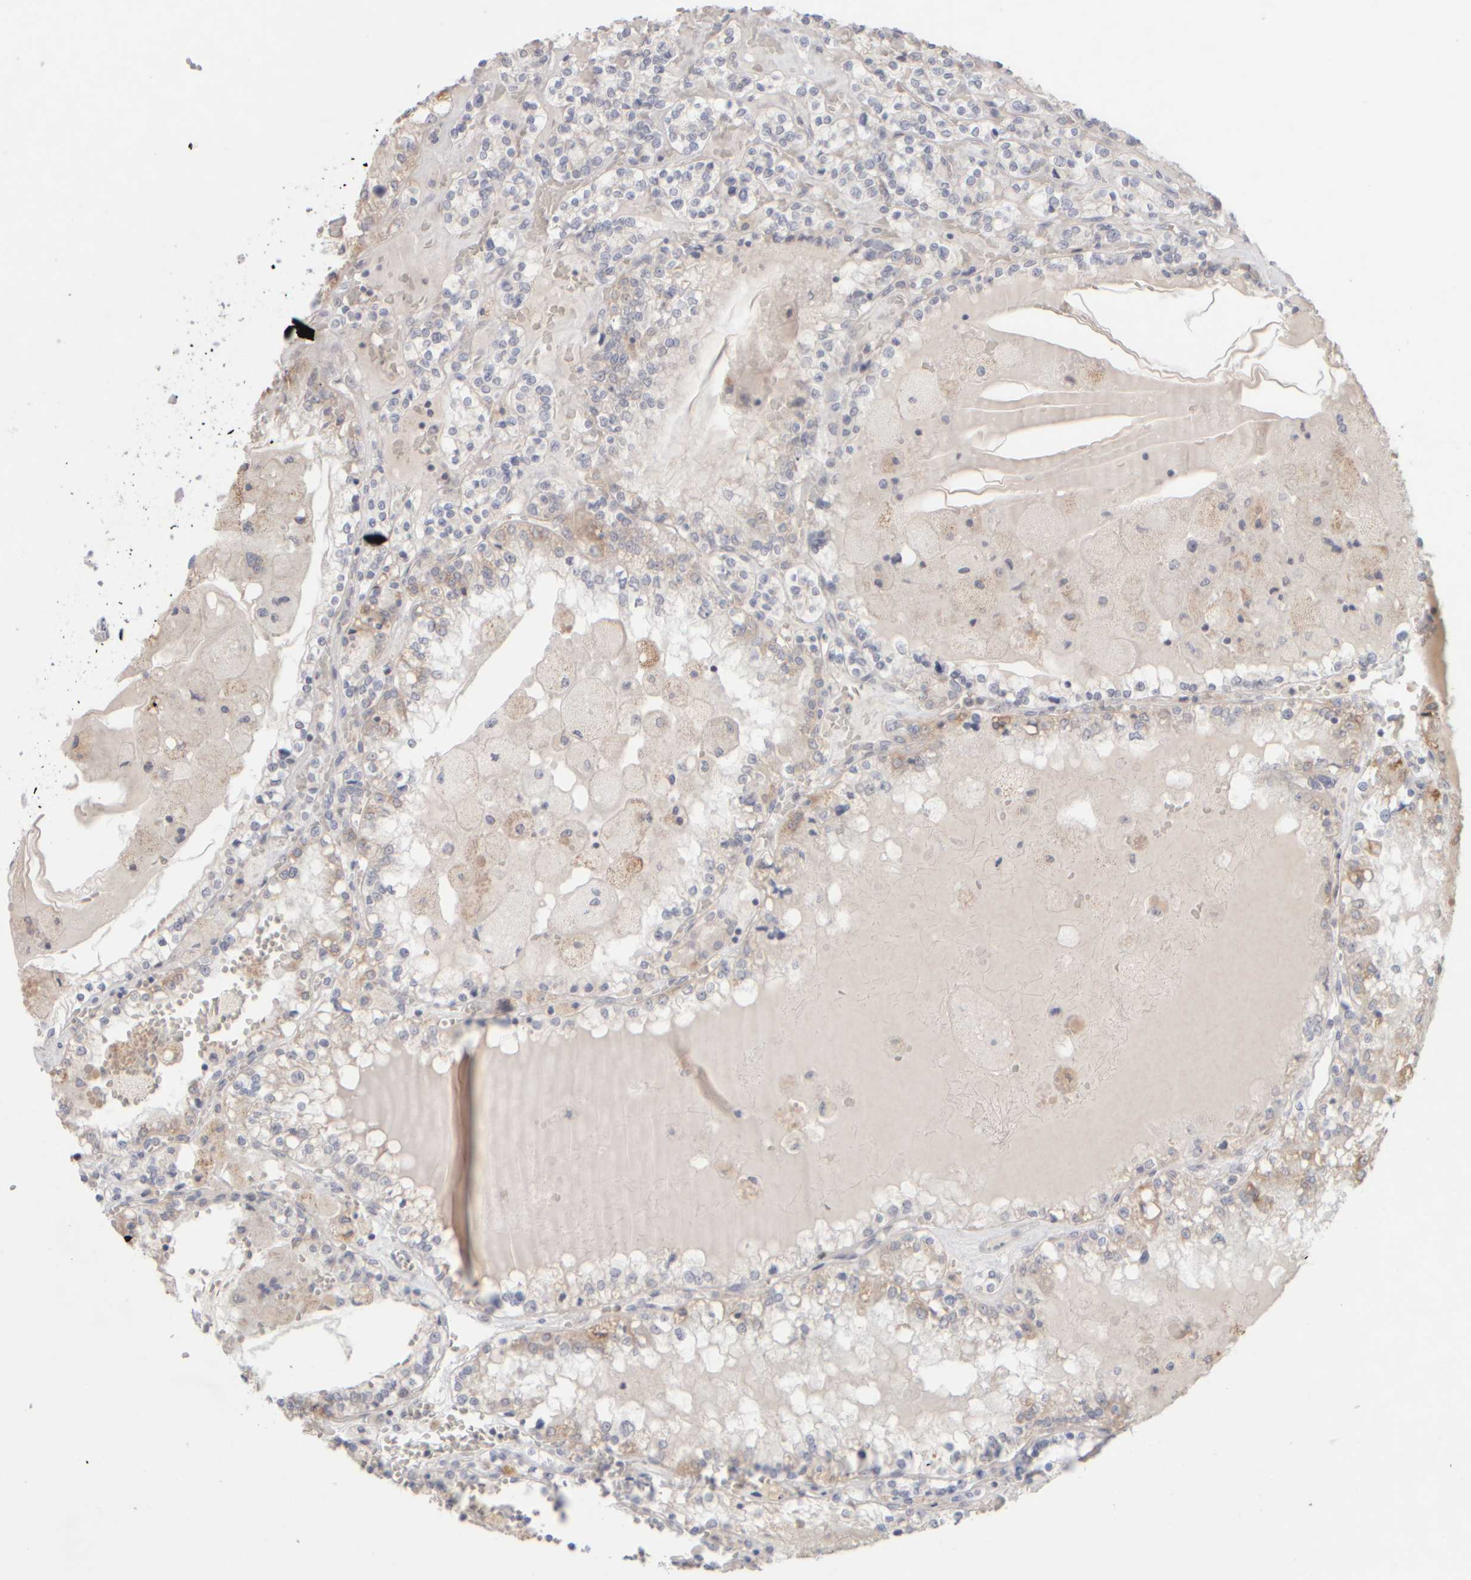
{"staining": {"intensity": "weak", "quantity": "<25%", "location": "cytoplasmic/membranous"}, "tissue": "renal cancer", "cell_type": "Tumor cells", "image_type": "cancer", "snomed": [{"axis": "morphology", "description": "Adenocarcinoma, NOS"}, {"axis": "topography", "description": "Kidney"}], "caption": "DAB immunohistochemical staining of renal cancer (adenocarcinoma) demonstrates no significant staining in tumor cells.", "gene": "ZNF112", "patient": {"sex": "female", "age": 56}}